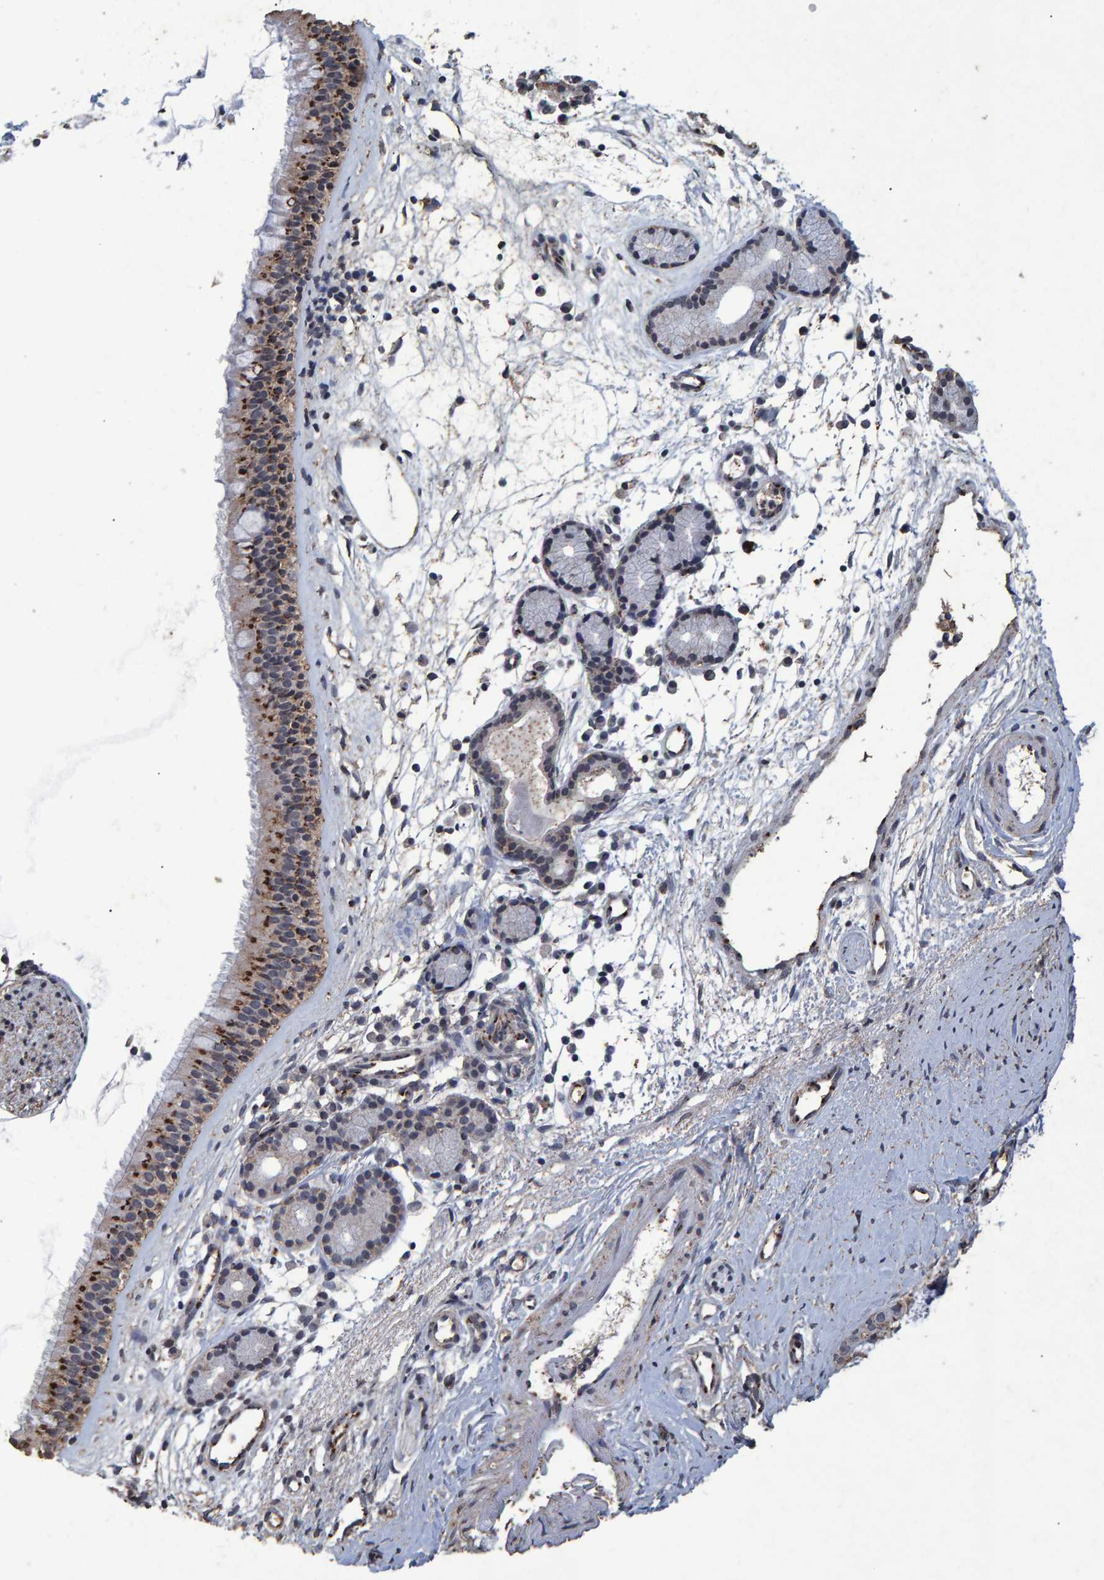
{"staining": {"intensity": "moderate", "quantity": "25%-75%", "location": "cytoplasmic/membranous"}, "tissue": "nasopharynx", "cell_type": "Respiratory epithelial cells", "image_type": "normal", "snomed": [{"axis": "morphology", "description": "Normal tissue, NOS"}, {"axis": "topography", "description": "Nasopharynx"}], "caption": "Benign nasopharynx demonstrates moderate cytoplasmic/membranous positivity in approximately 25%-75% of respiratory epithelial cells, visualized by immunohistochemistry. The staining is performed using DAB brown chromogen to label protein expression. The nuclei are counter-stained blue using hematoxylin.", "gene": "GALC", "patient": {"sex": "female", "age": 42}}